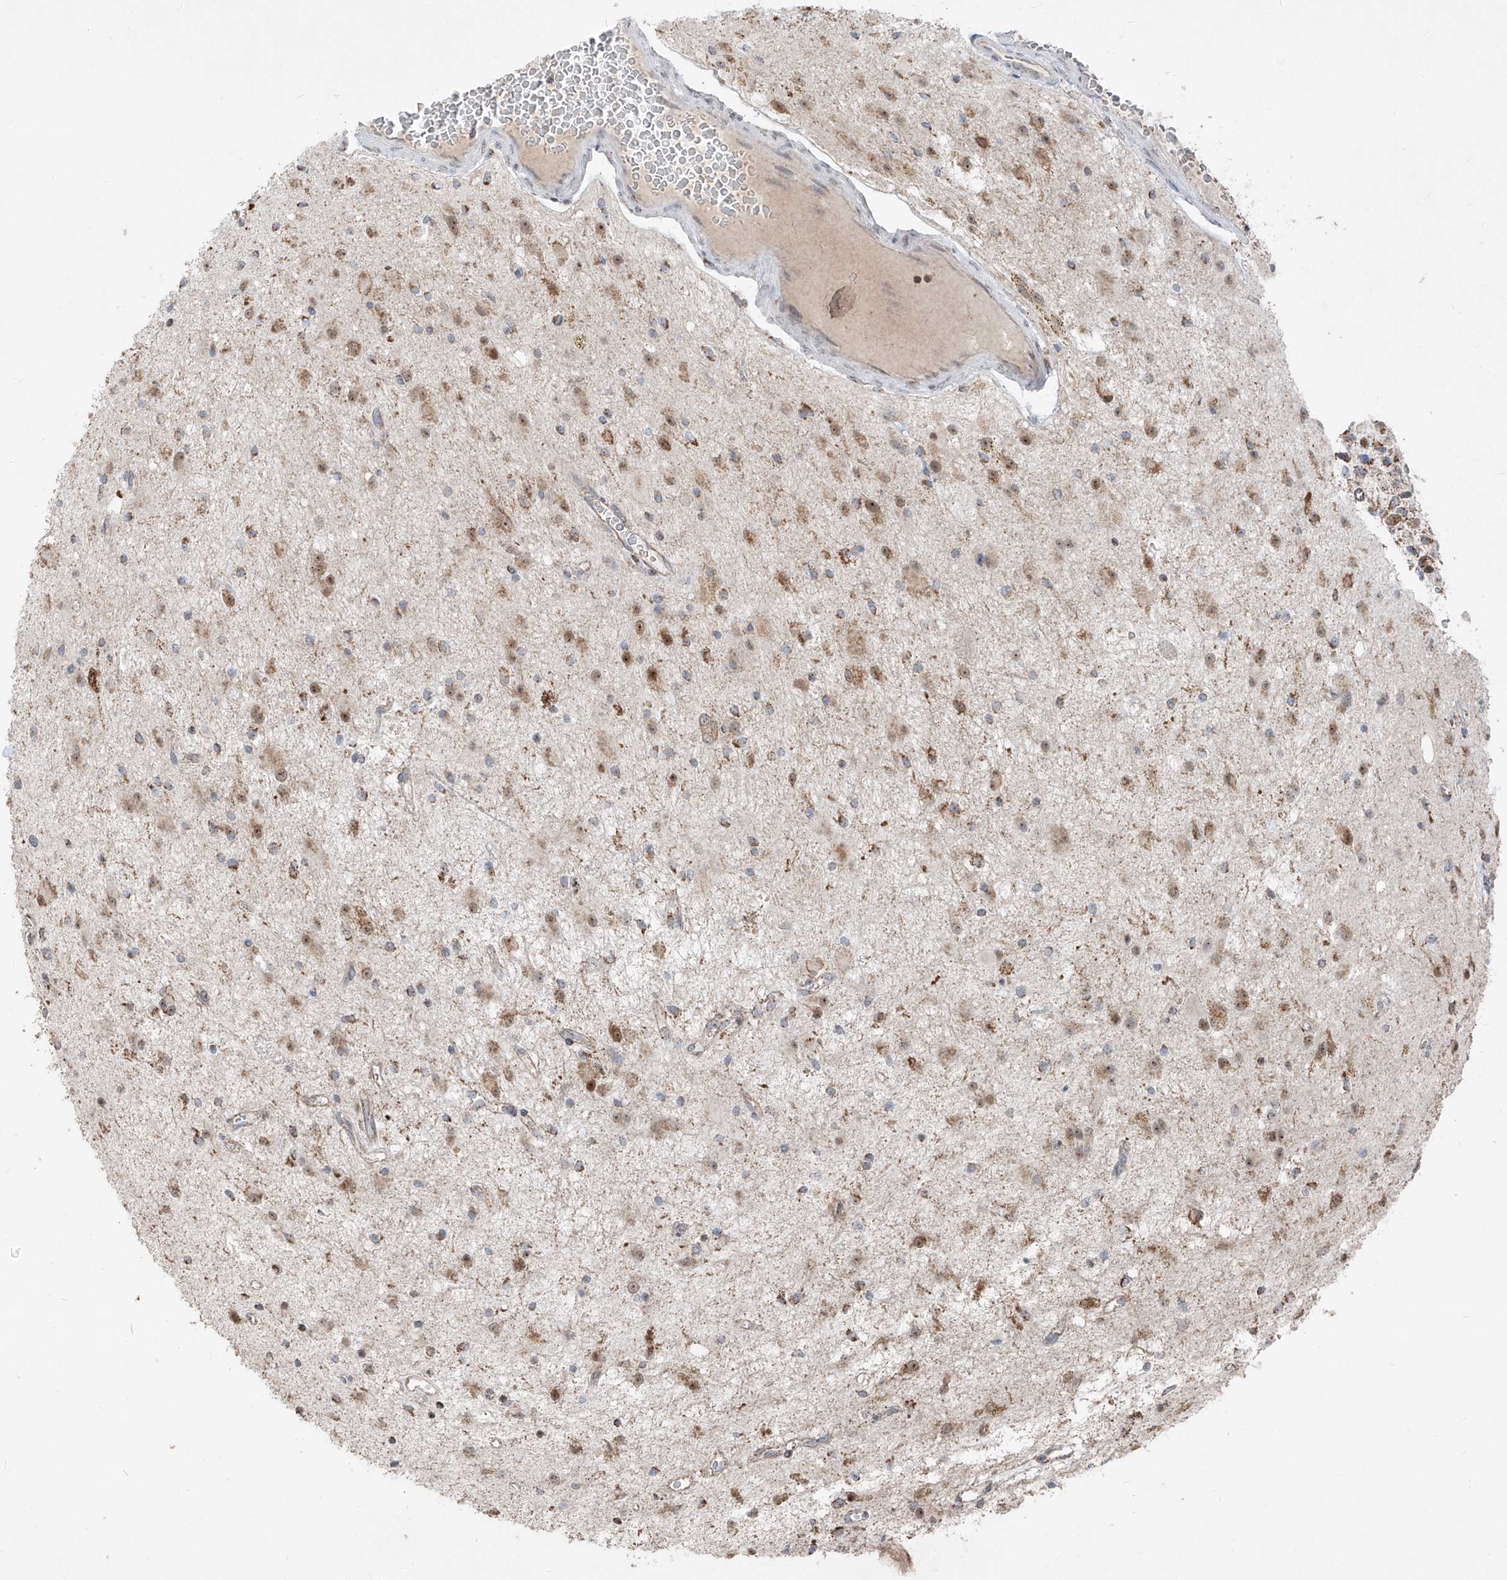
{"staining": {"intensity": "moderate", "quantity": ">75%", "location": "cytoplasmic/membranous"}, "tissue": "glioma", "cell_type": "Tumor cells", "image_type": "cancer", "snomed": [{"axis": "morphology", "description": "Glioma, malignant, High grade"}, {"axis": "topography", "description": "Brain"}], "caption": "This is a photomicrograph of immunohistochemistry (IHC) staining of glioma, which shows moderate staining in the cytoplasmic/membranous of tumor cells.", "gene": "NDUFB3", "patient": {"sex": "male", "age": 34}}